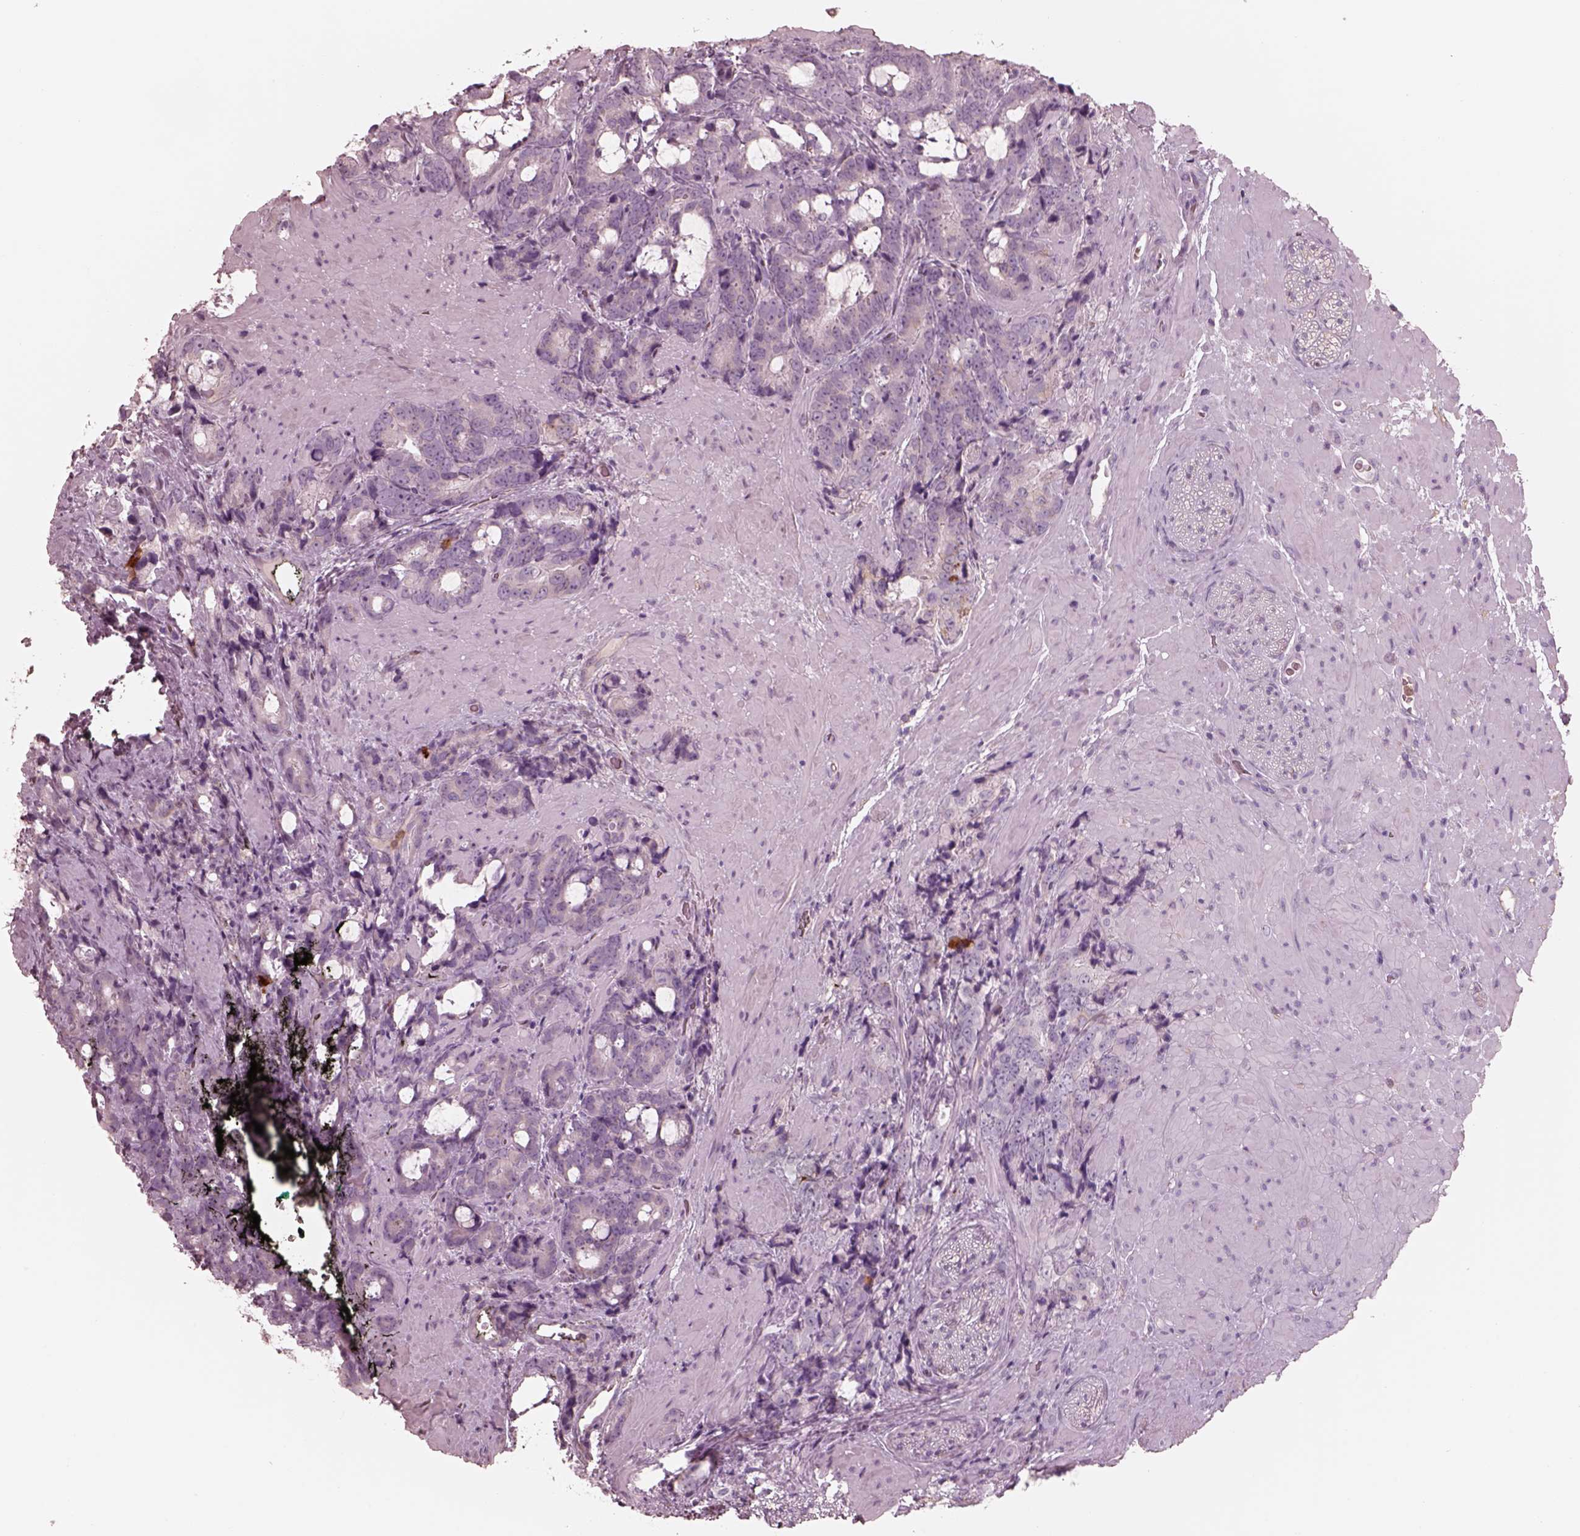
{"staining": {"intensity": "negative", "quantity": "none", "location": "none"}, "tissue": "prostate cancer", "cell_type": "Tumor cells", "image_type": "cancer", "snomed": [{"axis": "morphology", "description": "Adenocarcinoma, High grade"}, {"axis": "topography", "description": "Prostate"}], "caption": "High power microscopy micrograph of an immunohistochemistry (IHC) micrograph of adenocarcinoma (high-grade) (prostate), revealing no significant positivity in tumor cells.", "gene": "GPRIN1", "patient": {"sex": "male", "age": 74}}